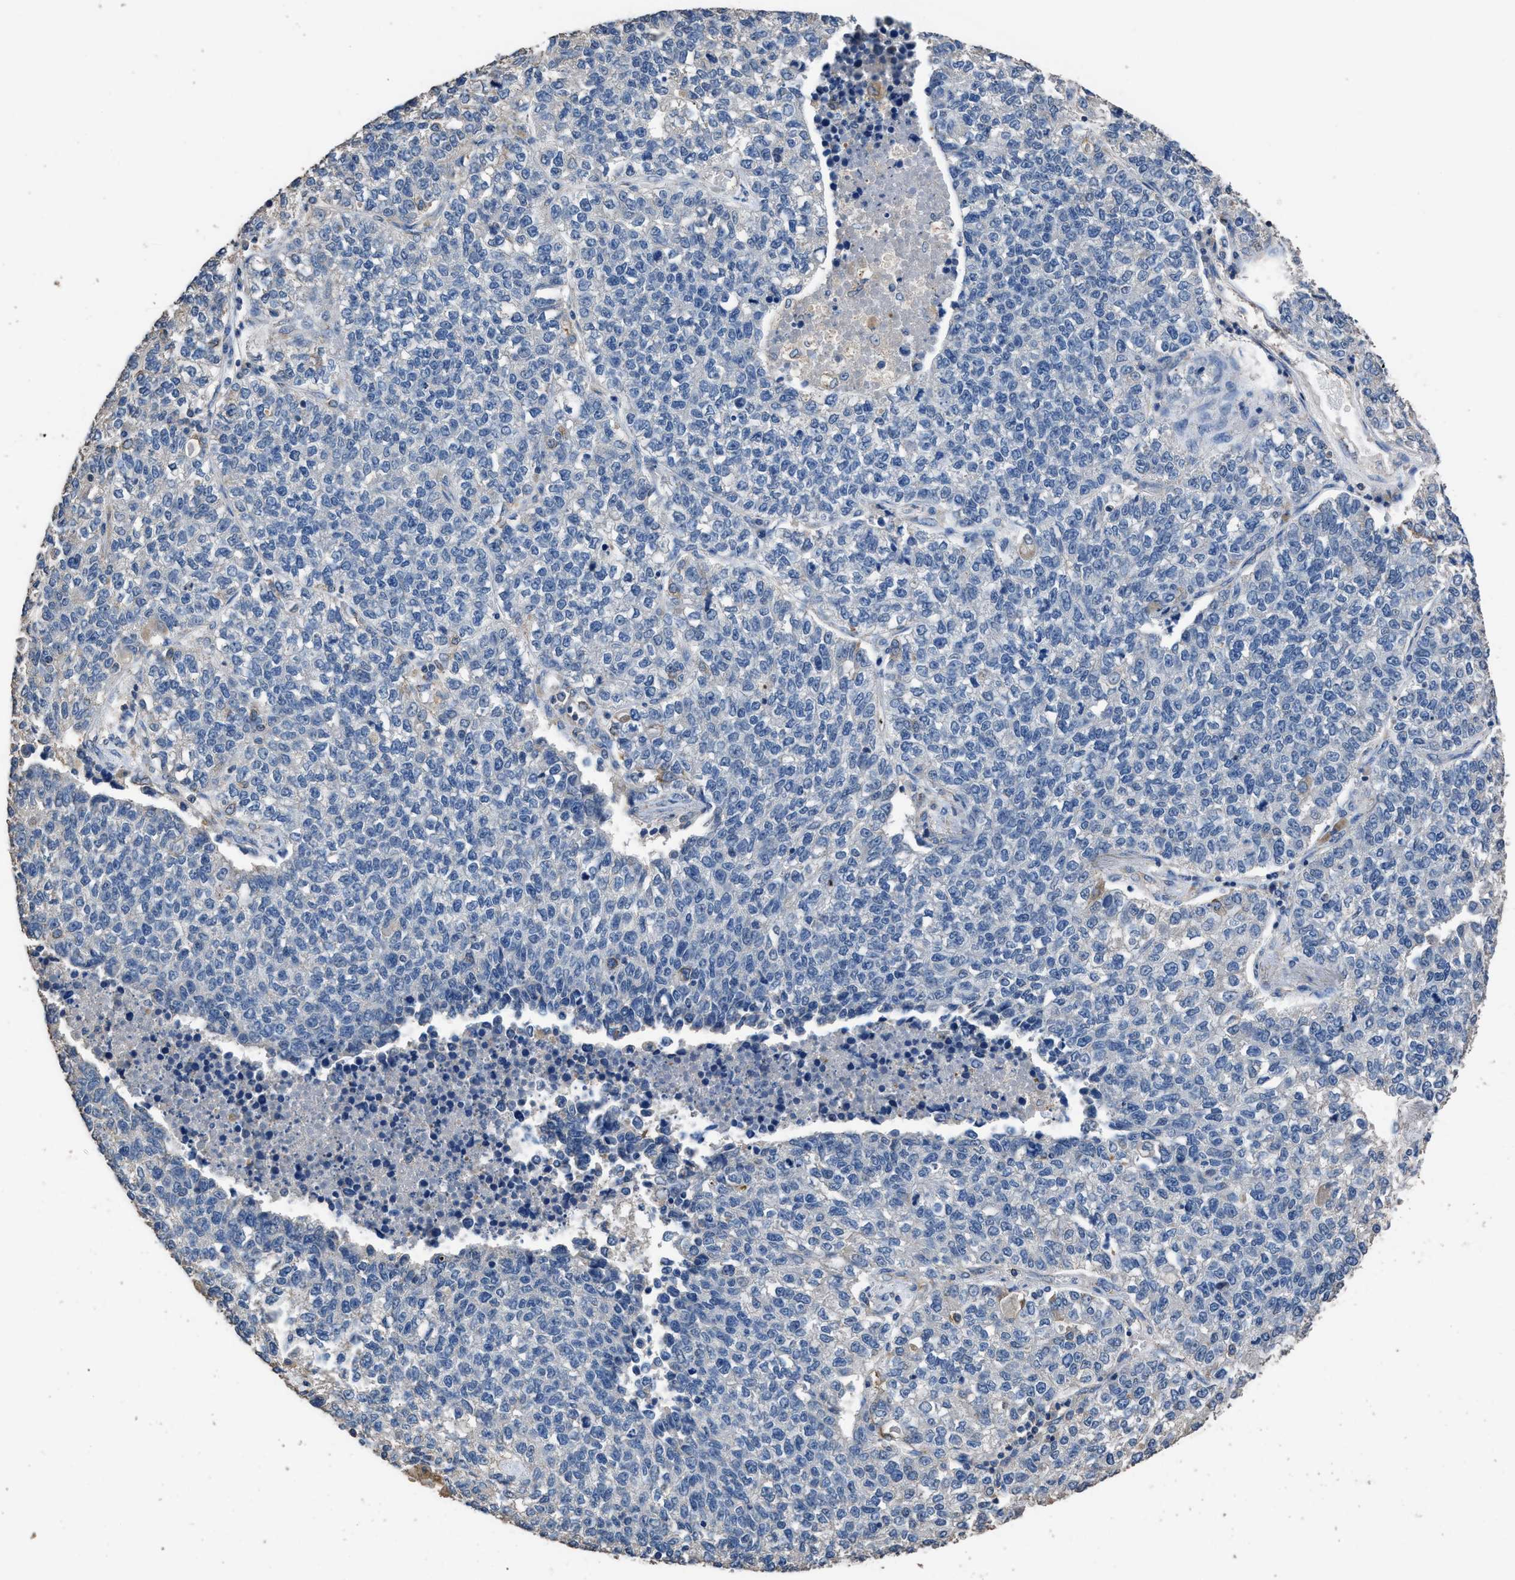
{"staining": {"intensity": "negative", "quantity": "none", "location": "none"}, "tissue": "lung cancer", "cell_type": "Tumor cells", "image_type": "cancer", "snomed": [{"axis": "morphology", "description": "Adenocarcinoma, NOS"}, {"axis": "topography", "description": "Lung"}], "caption": "A photomicrograph of lung cancer stained for a protein shows no brown staining in tumor cells.", "gene": "ITSN1", "patient": {"sex": "male", "age": 49}}